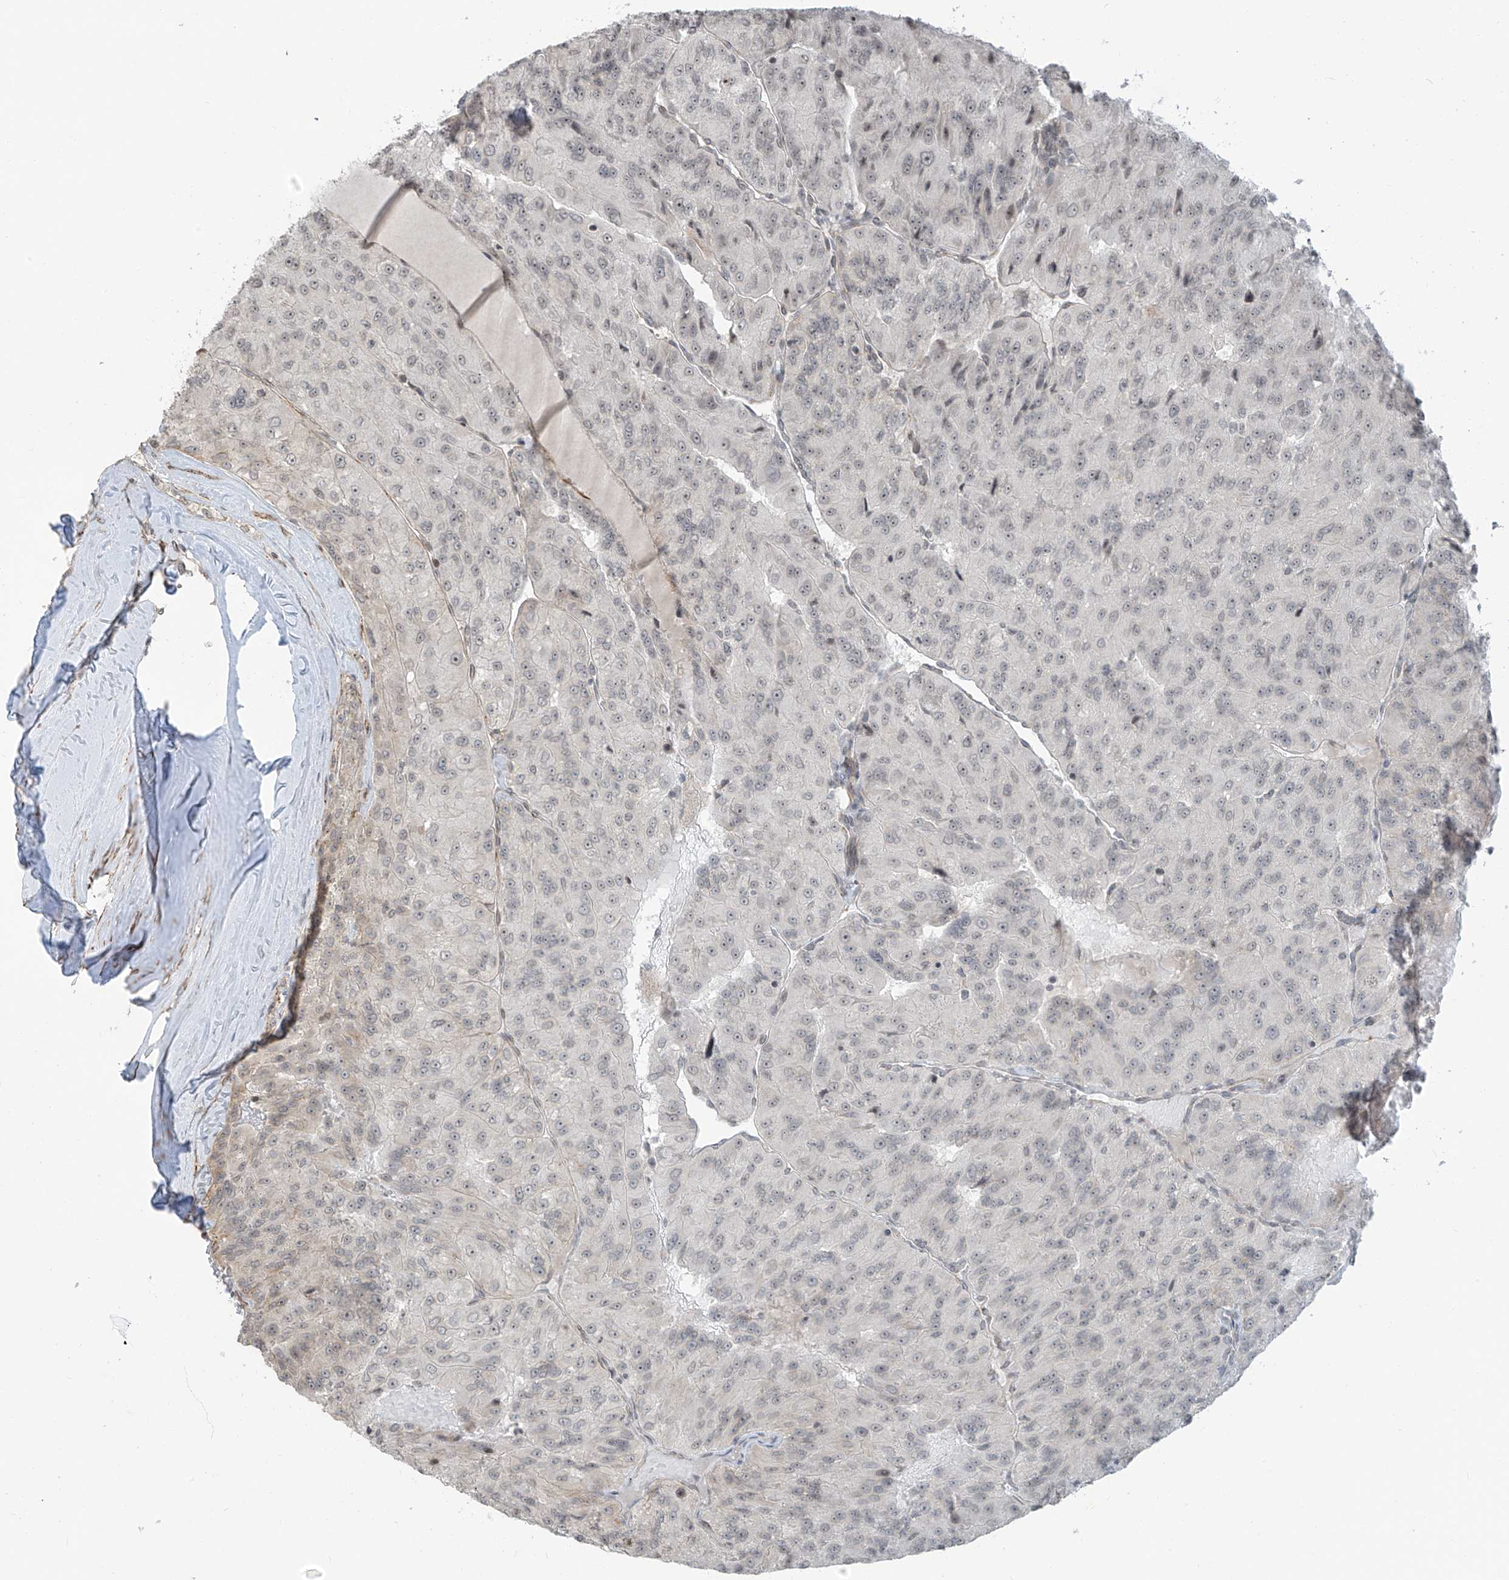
{"staining": {"intensity": "negative", "quantity": "none", "location": "none"}, "tissue": "renal cancer", "cell_type": "Tumor cells", "image_type": "cancer", "snomed": [{"axis": "morphology", "description": "Adenocarcinoma, NOS"}, {"axis": "topography", "description": "Kidney"}], "caption": "A high-resolution photomicrograph shows immunohistochemistry staining of renal cancer (adenocarcinoma), which shows no significant positivity in tumor cells.", "gene": "METAP1D", "patient": {"sex": "female", "age": 63}}